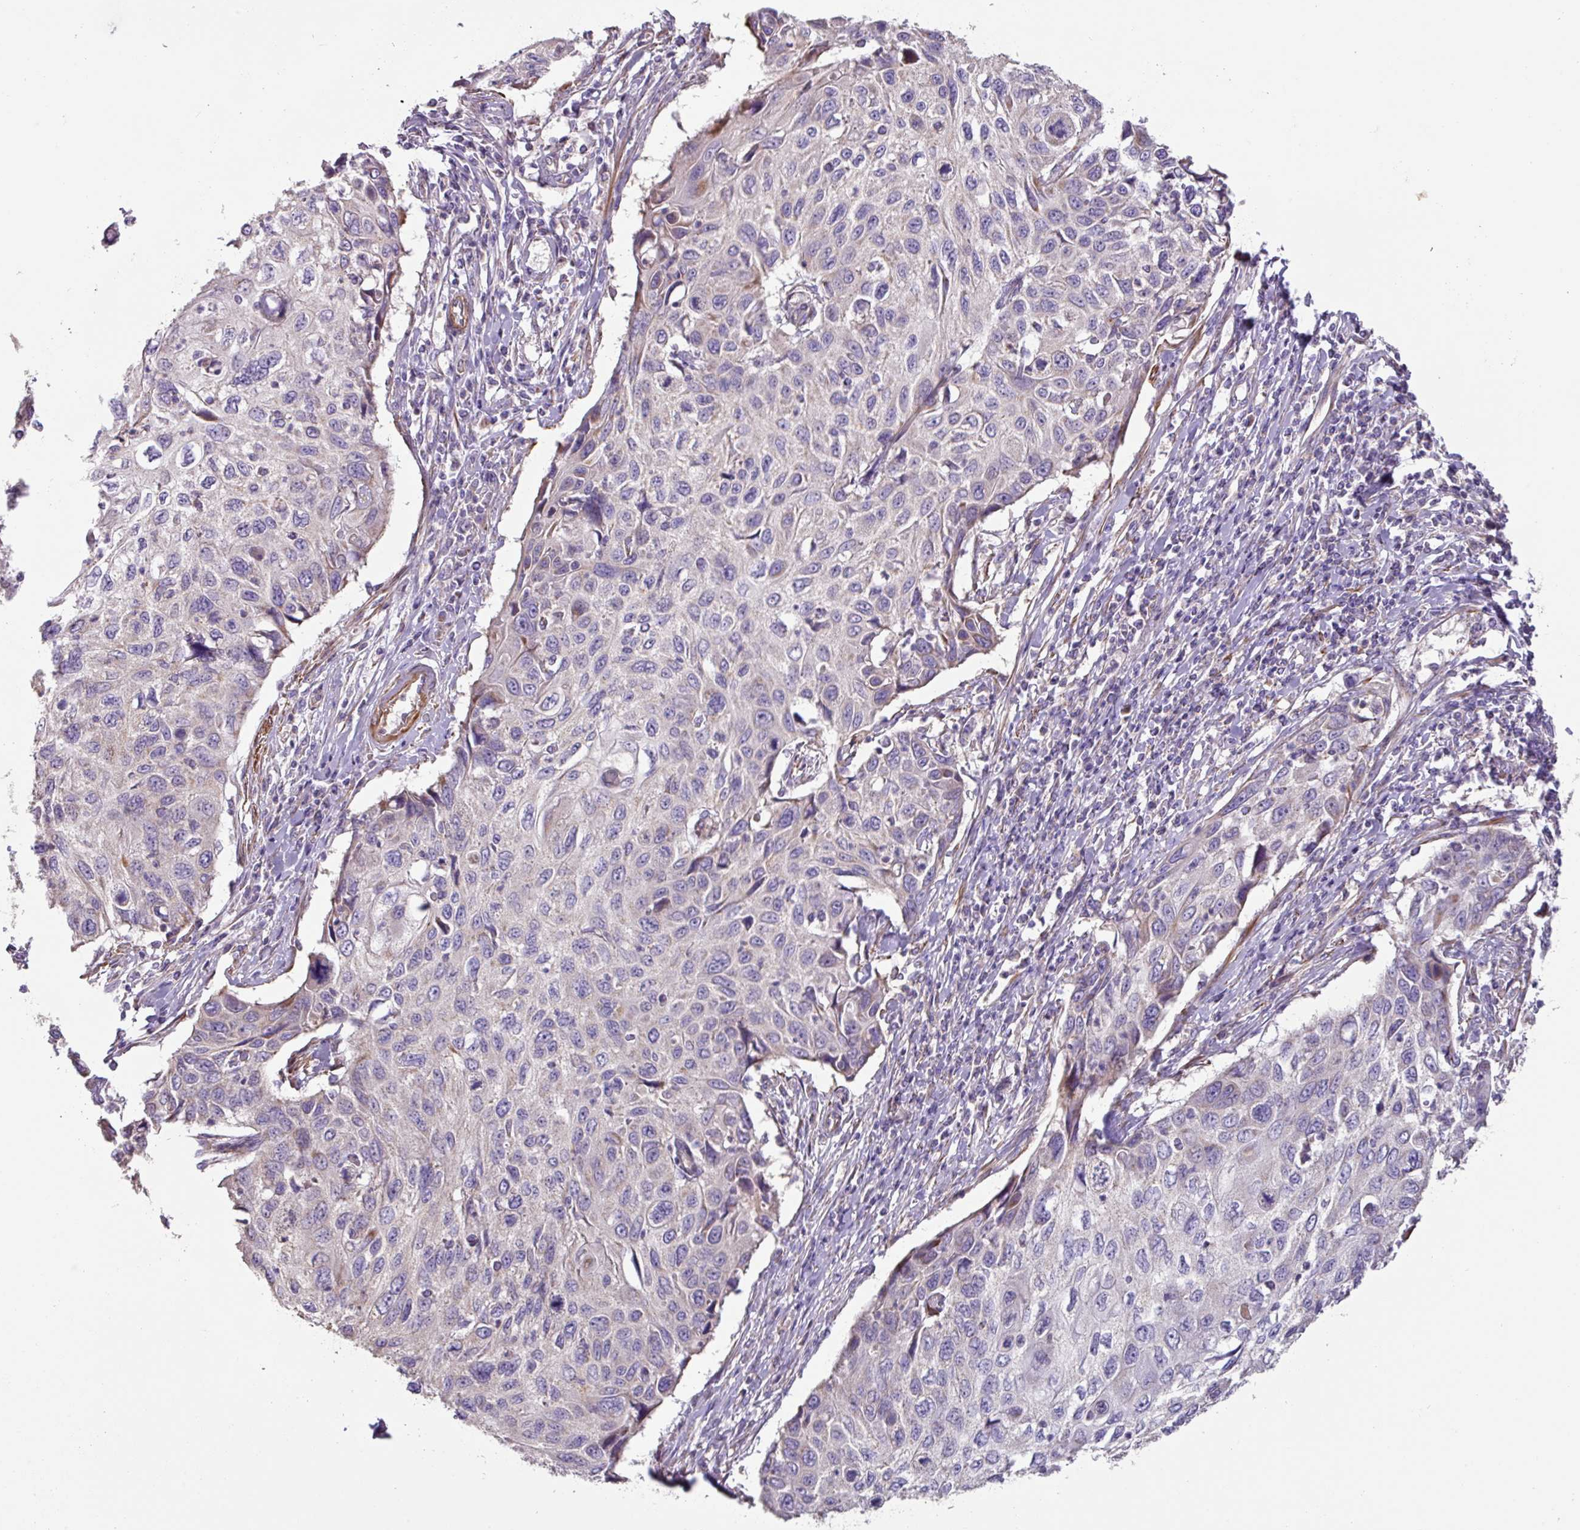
{"staining": {"intensity": "negative", "quantity": "none", "location": "none"}, "tissue": "cervical cancer", "cell_type": "Tumor cells", "image_type": "cancer", "snomed": [{"axis": "morphology", "description": "Squamous cell carcinoma, NOS"}, {"axis": "topography", "description": "Cervix"}], "caption": "The photomicrograph reveals no staining of tumor cells in cervical cancer.", "gene": "MRRF", "patient": {"sex": "female", "age": 70}}